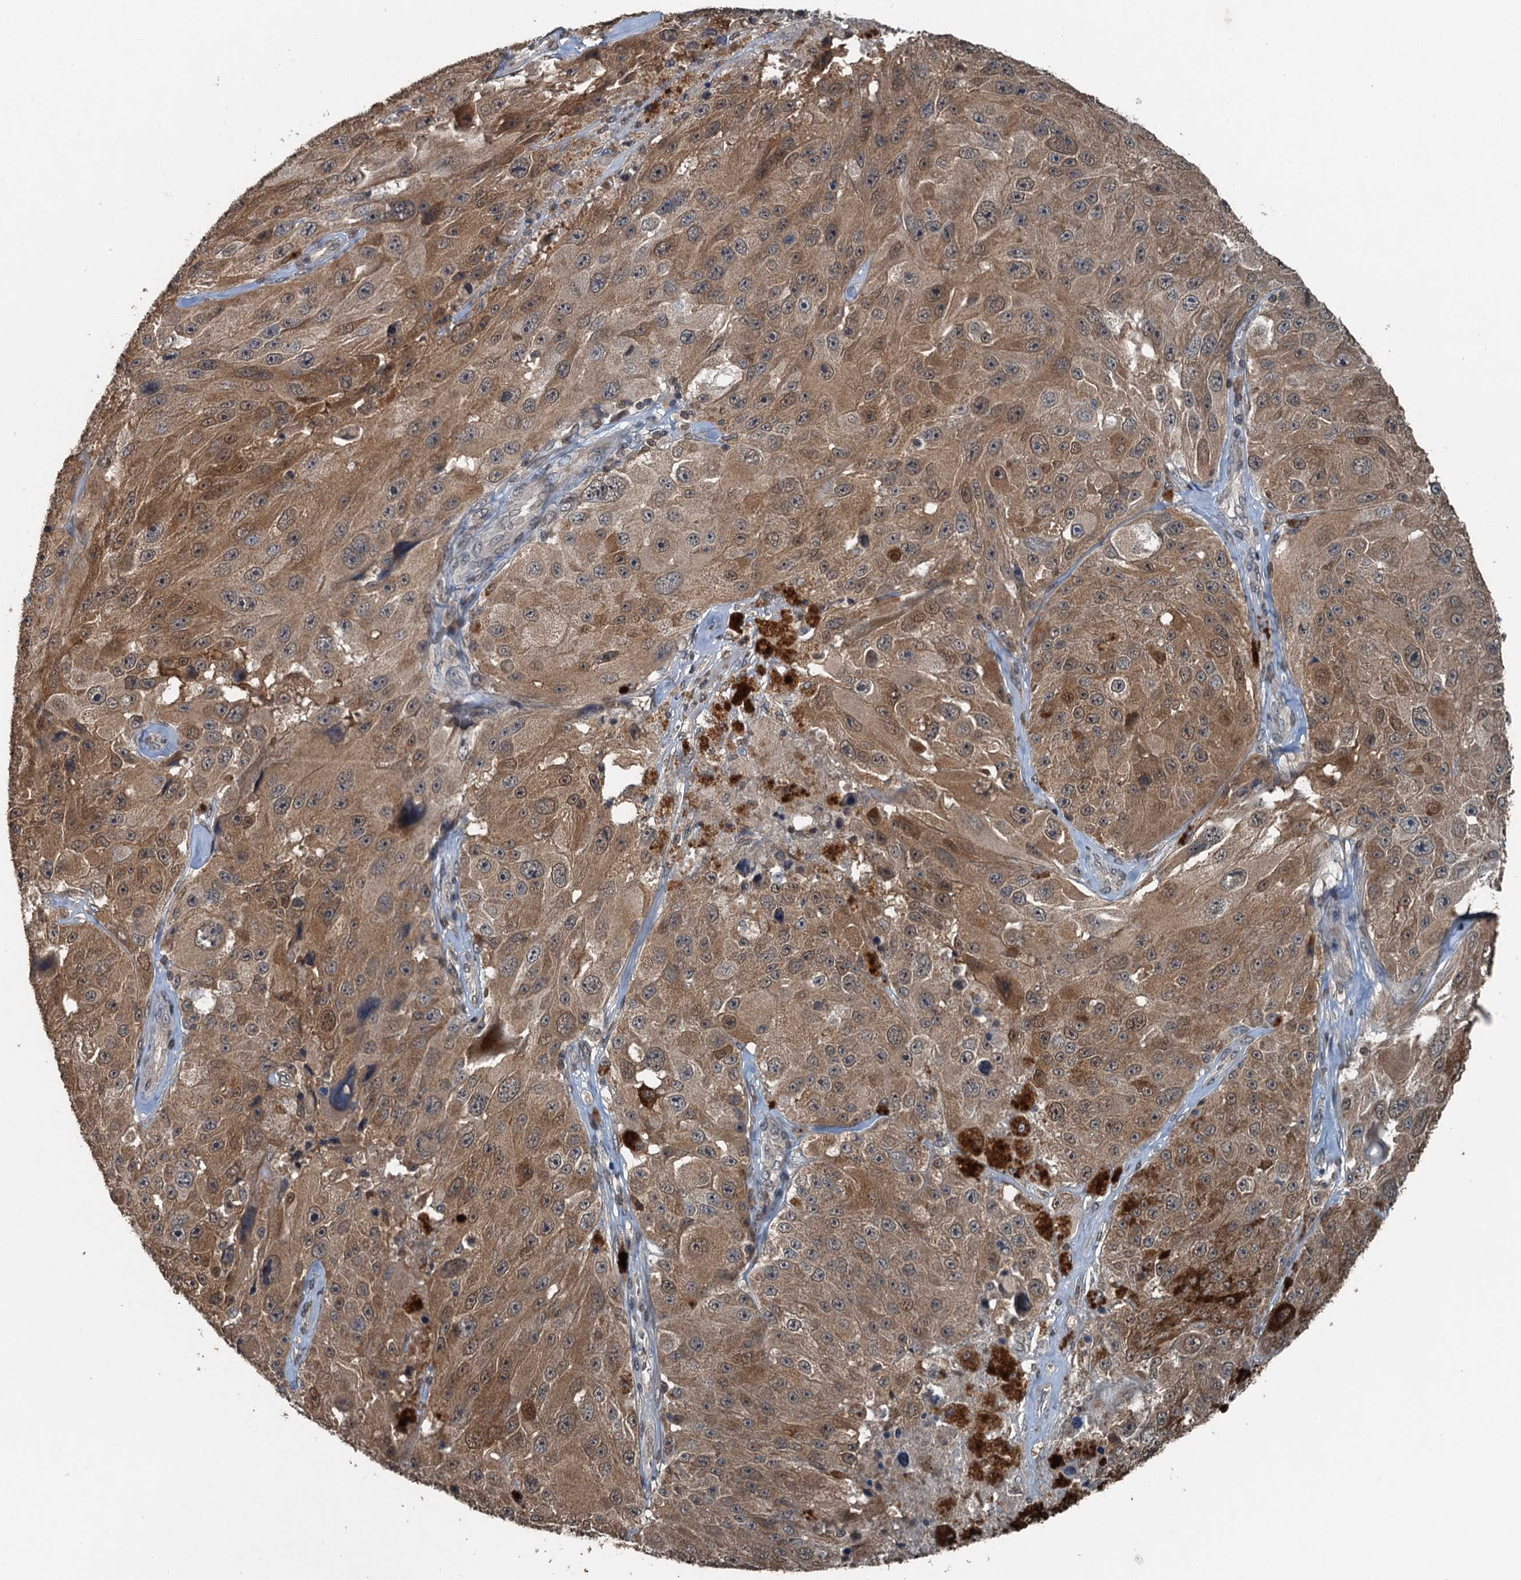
{"staining": {"intensity": "moderate", "quantity": ">75%", "location": "cytoplasmic/membranous"}, "tissue": "melanoma", "cell_type": "Tumor cells", "image_type": "cancer", "snomed": [{"axis": "morphology", "description": "Malignant melanoma, Metastatic site"}, {"axis": "topography", "description": "Lymph node"}], "caption": "A brown stain shows moderate cytoplasmic/membranous expression of a protein in human malignant melanoma (metastatic site) tumor cells. (DAB (3,3'-diaminobenzidine) = brown stain, brightfield microscopy at high magnification).", "gene": "TCTN1", "patient": {"sex": "male", "age": 62}}